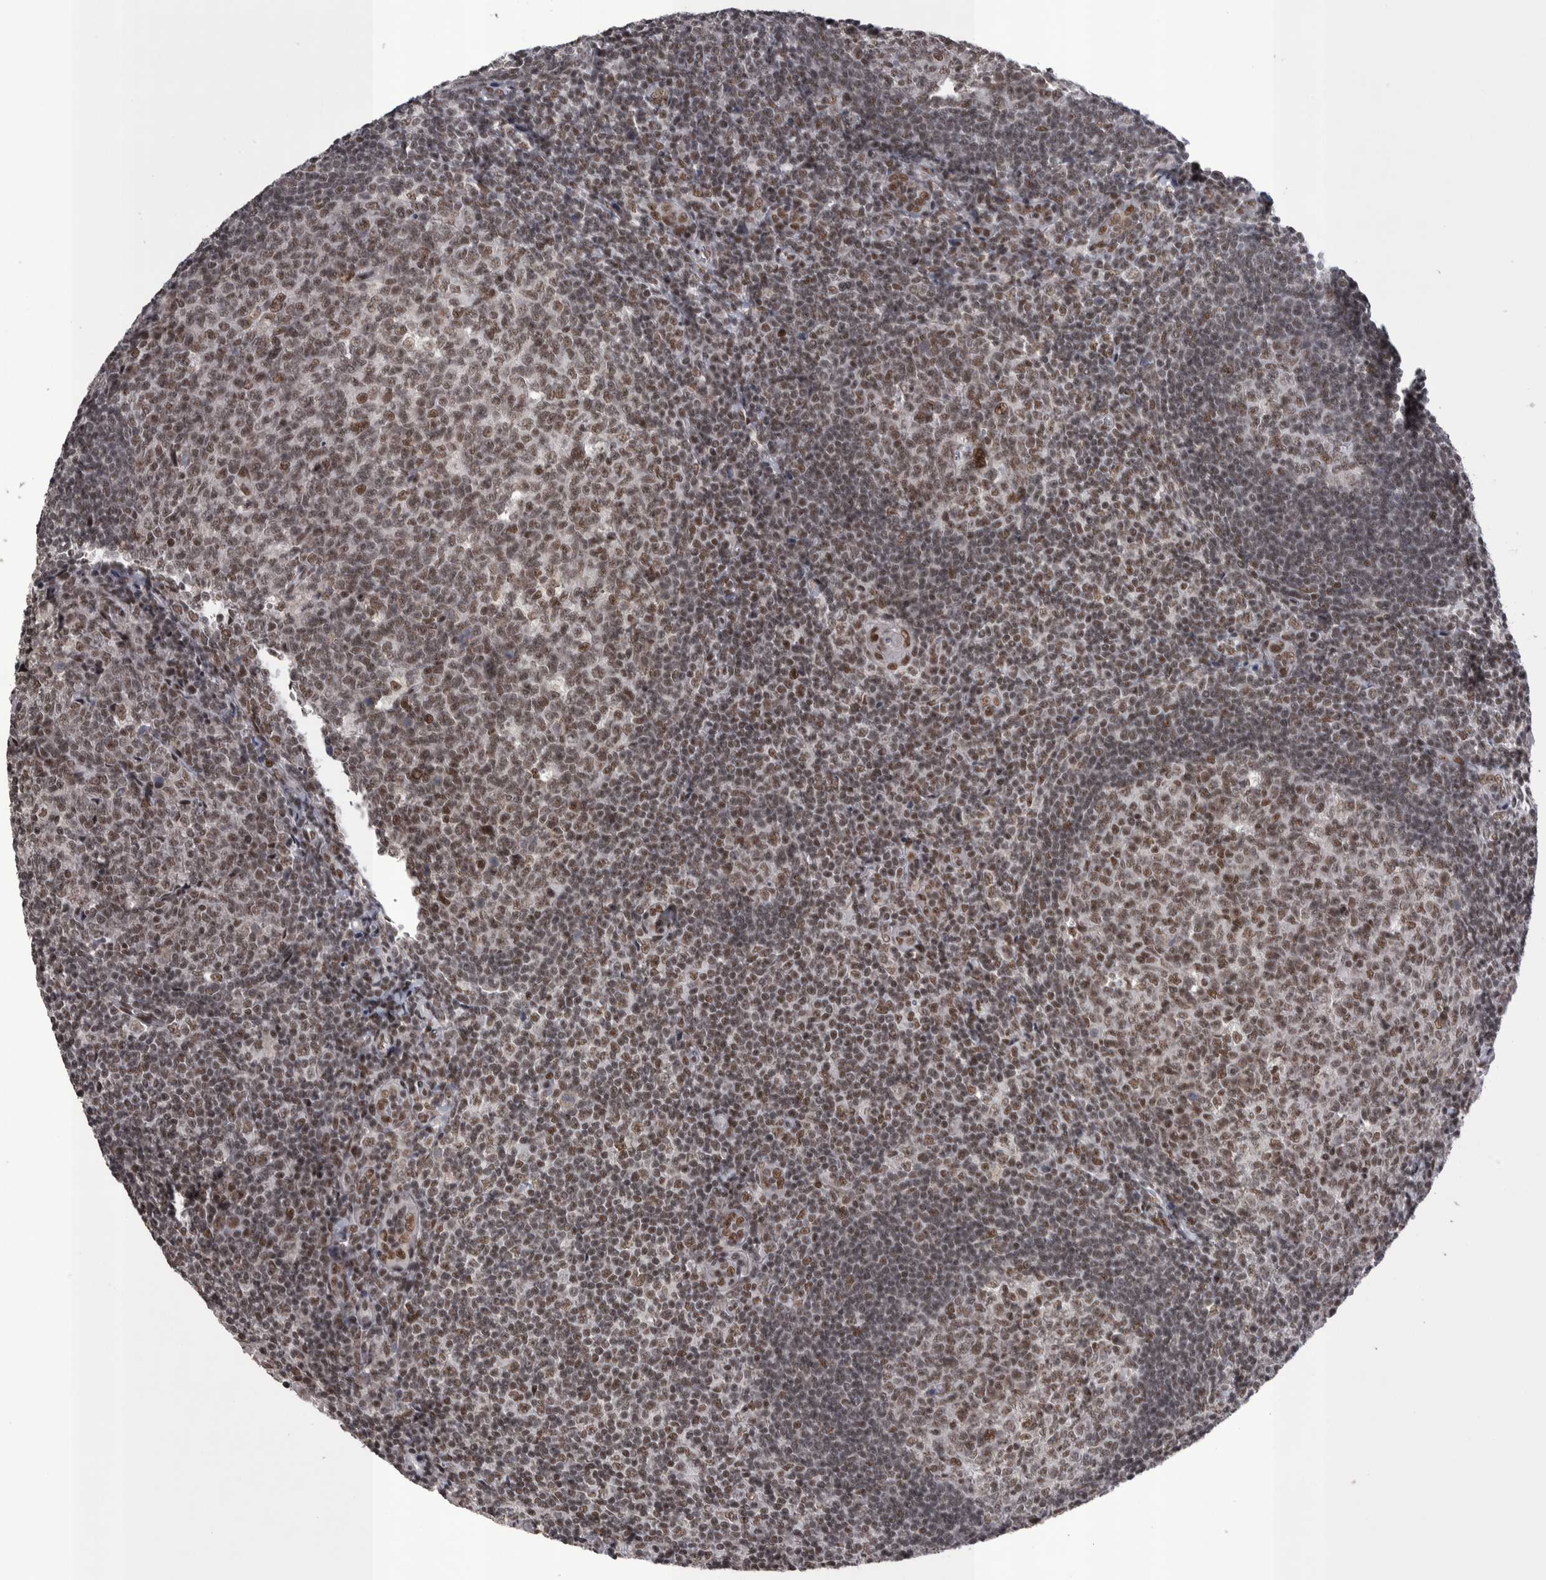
{"staining": {"intensity": "moderate", "quantity": ">75%", "location": "nuclear"}, "tissue": "tonsil", "cell_type": "Germinal center cells", "image_type": "normal", "snomed": [{"axis": "morphology", "description": "Normal tissue, NOS"}, {"axis": "topography", "description": "Tonsil"}], "caption": "Immunohistochemical staining of normal human tonsil reveals moderate nuclear protein expression in about >75% of germinal center cells. (DAB (3,3'-diaminobenzidine) IHC with brightfield microscopy, high magnification).", "gene": "DMTF1", "patient": {"sex": "male", "age": 37}}